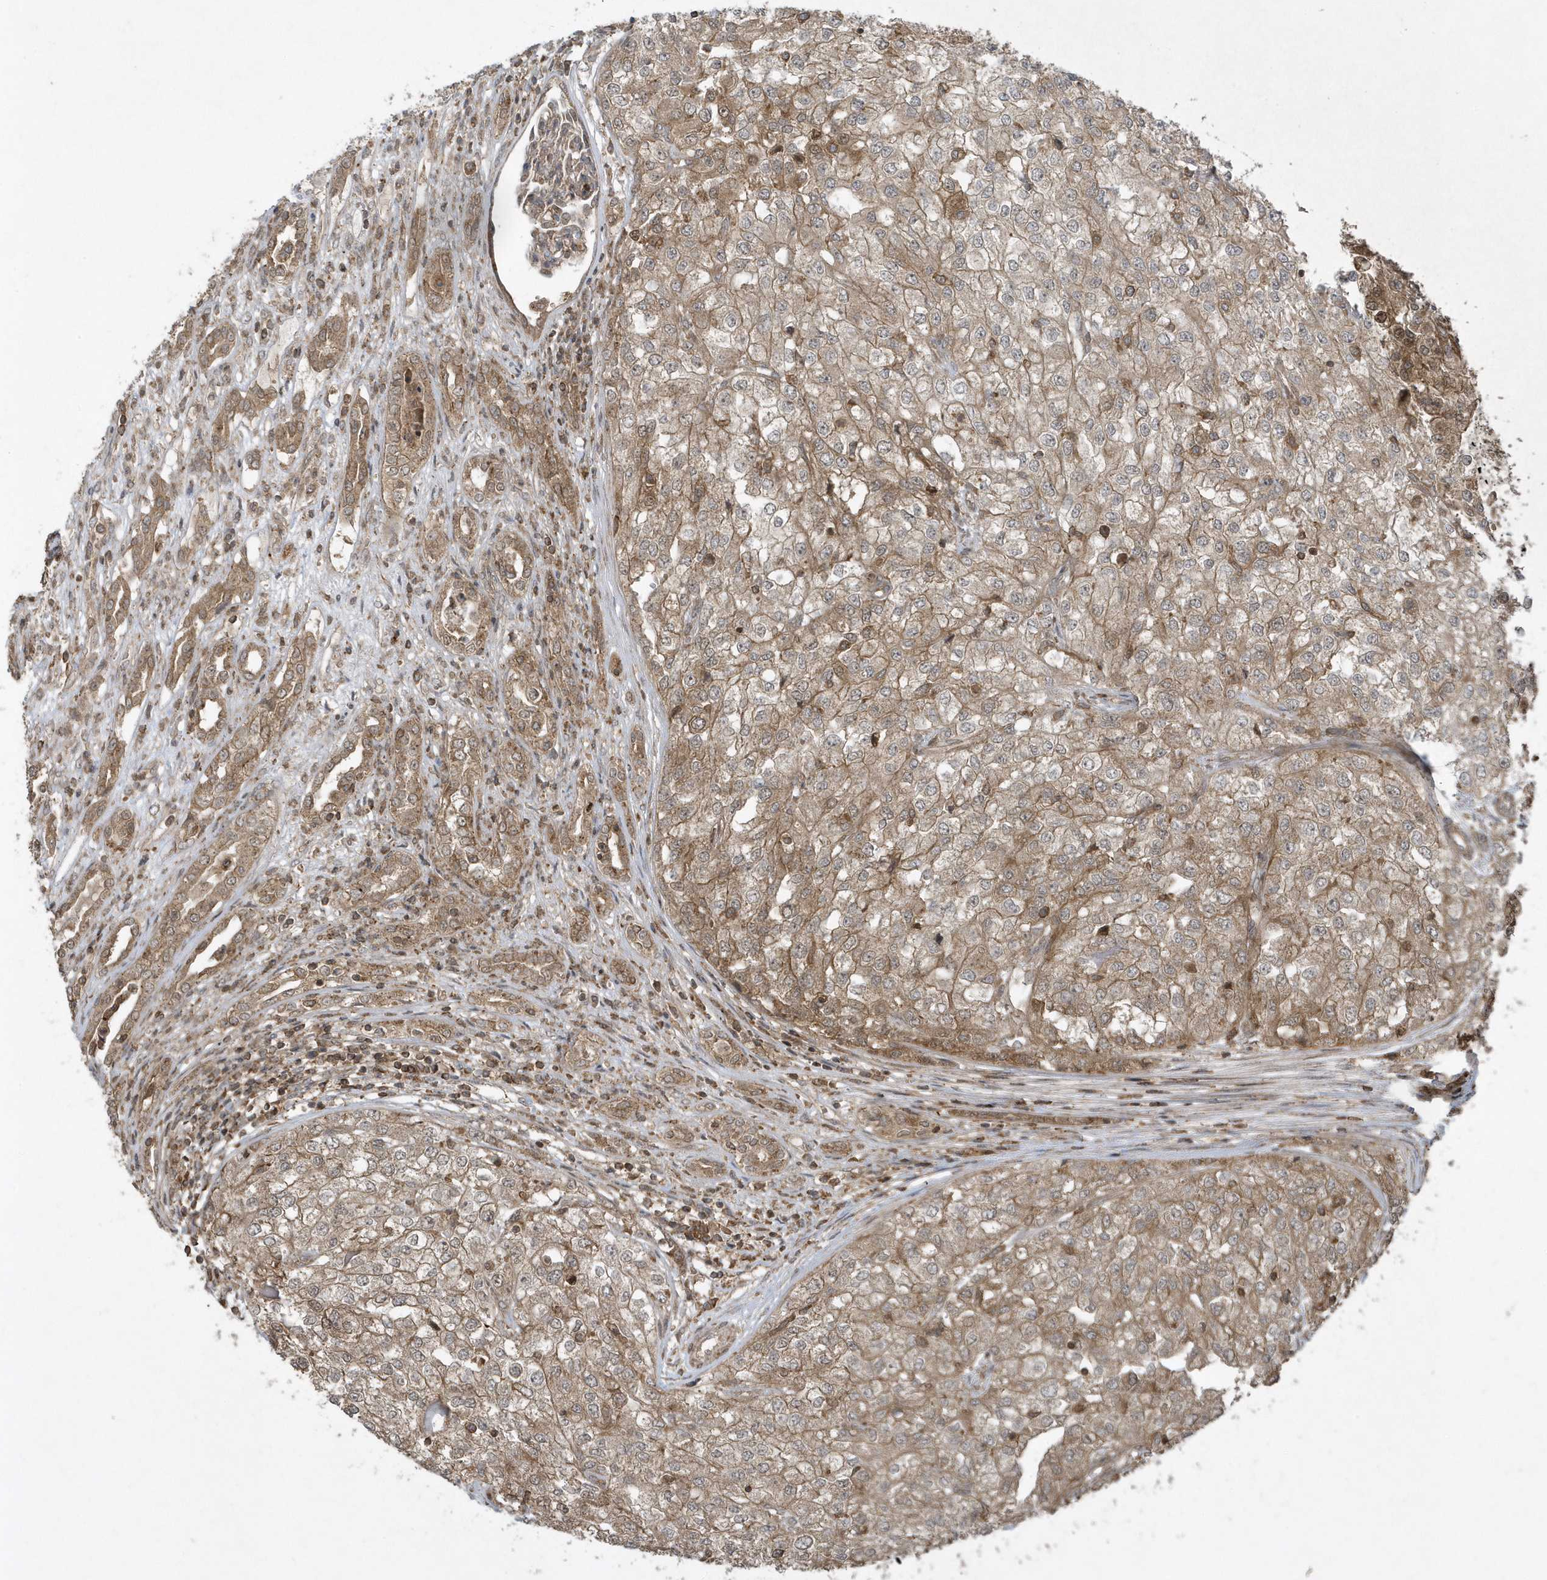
{"staining": {"intensity": "moderate", "quantity": ">75%", "location": "cytoplasmic/membranous"}, "tissue": "renal cancer", "cell_type": "Tumor cells", "image_type": "cancer", "snomed": [{"axis": "morphology", "description": "Adenocarcinoma, NOS"}, {"axis": "topography", "description": "Kidney"}], "caption": "Protein expression analysis of human adenocarcinoma (renal) reveals moderate cytoplasmic/membranous positivity in approximately >75% of tumor cells.", "gene": "STAMBP", "patient": {"sex": "female", "age": 54}}